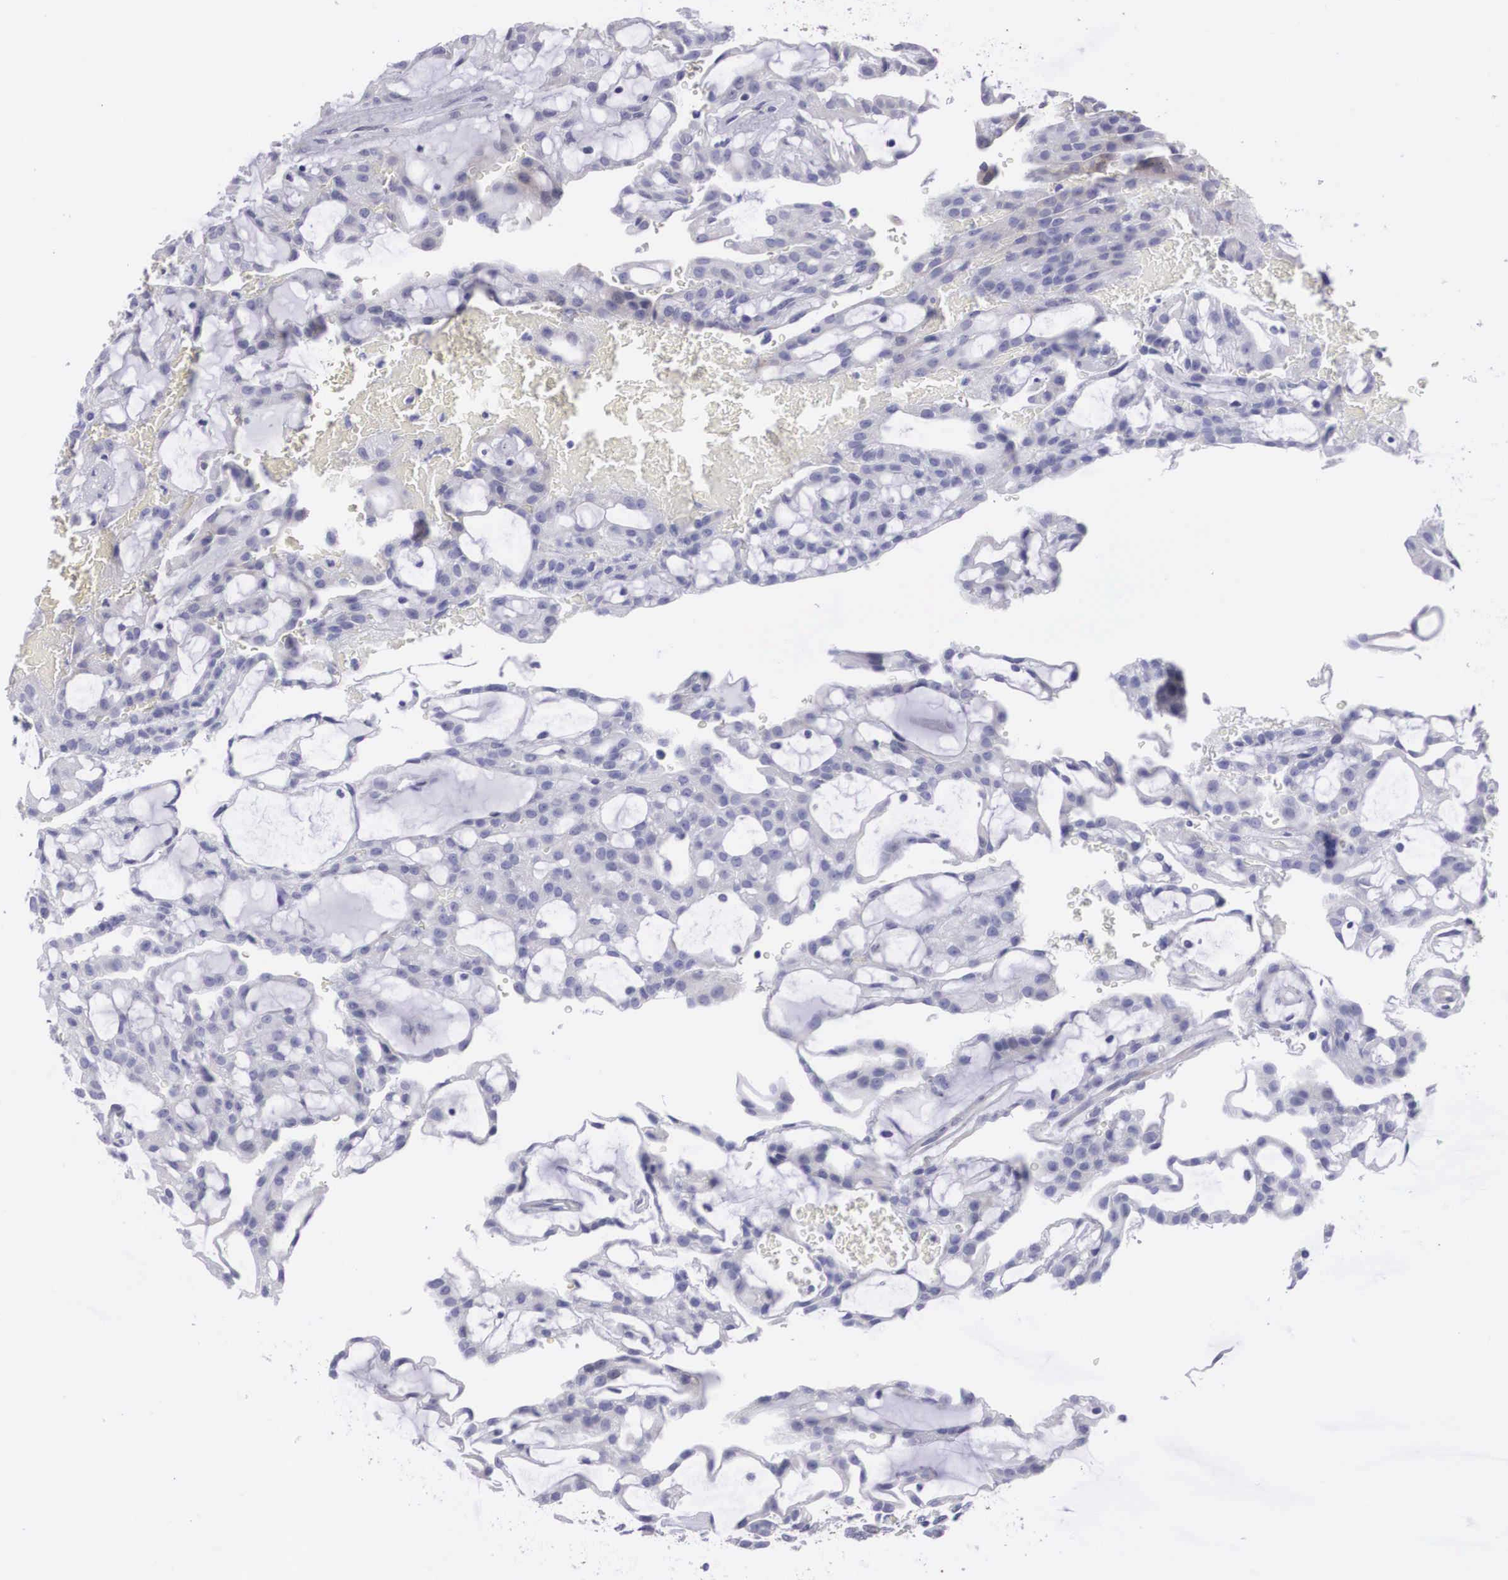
{"staining": {"intensity": "negative", "quantity": "none", "location": "none"}, "tissue": "renal cancer", "cell_type": "Tumor cells", "image_type": "cancer", "snomed": [{"axis": "morphology", "description": "Adenocarcinoma, NOS"}, {"axis": "topography", "description": "Kidney"}], "caption": "High power microscopy micrograph of an immunohistochemistry (IHC) histopathology image of adenocarcinoma (renal), revealing no significant positivity in tumor cells.", "gene": "ARMCX3", "patient": {"sex": "male", "age": 63}}